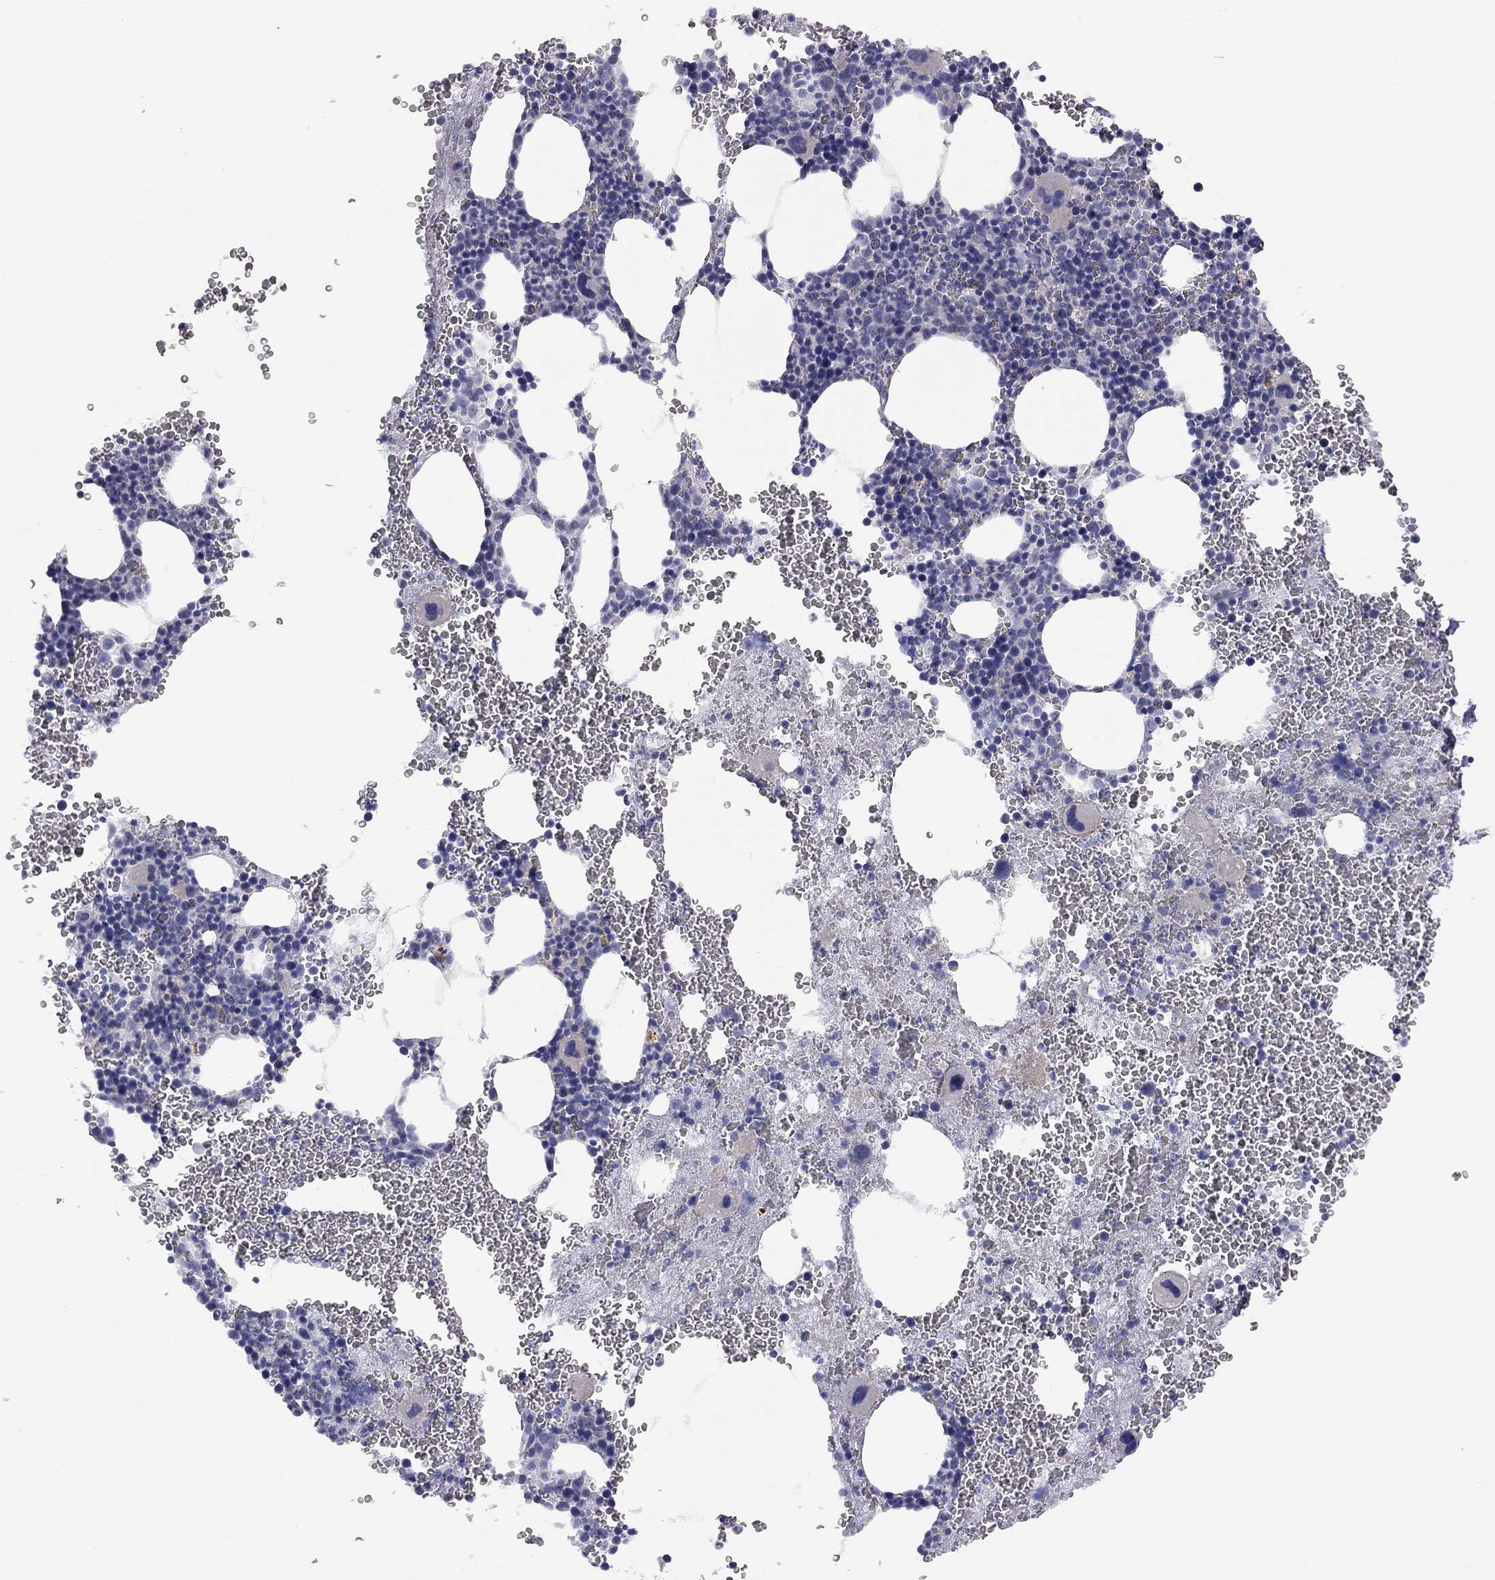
{"staining": {"intensity": "negative", "quantity": "none", "location": "none"}, "tissue": "bone marrow", "cell_type": "Hematopoietic cells", "image_type": "normal", "snomed": [{"axis": "morphology", "description": "Normal tissue, NOS"}, {"axis": "topography", "description": "Bone marrow"}], "caption": "Hematopoietic cells show no significant staining in benign bone marrow. (DAB (3,3'-diaminobenzidine) IHC, high magnification).", "gene": "ADCYAP1", "patient": {"sex": "male", "age": 50}}